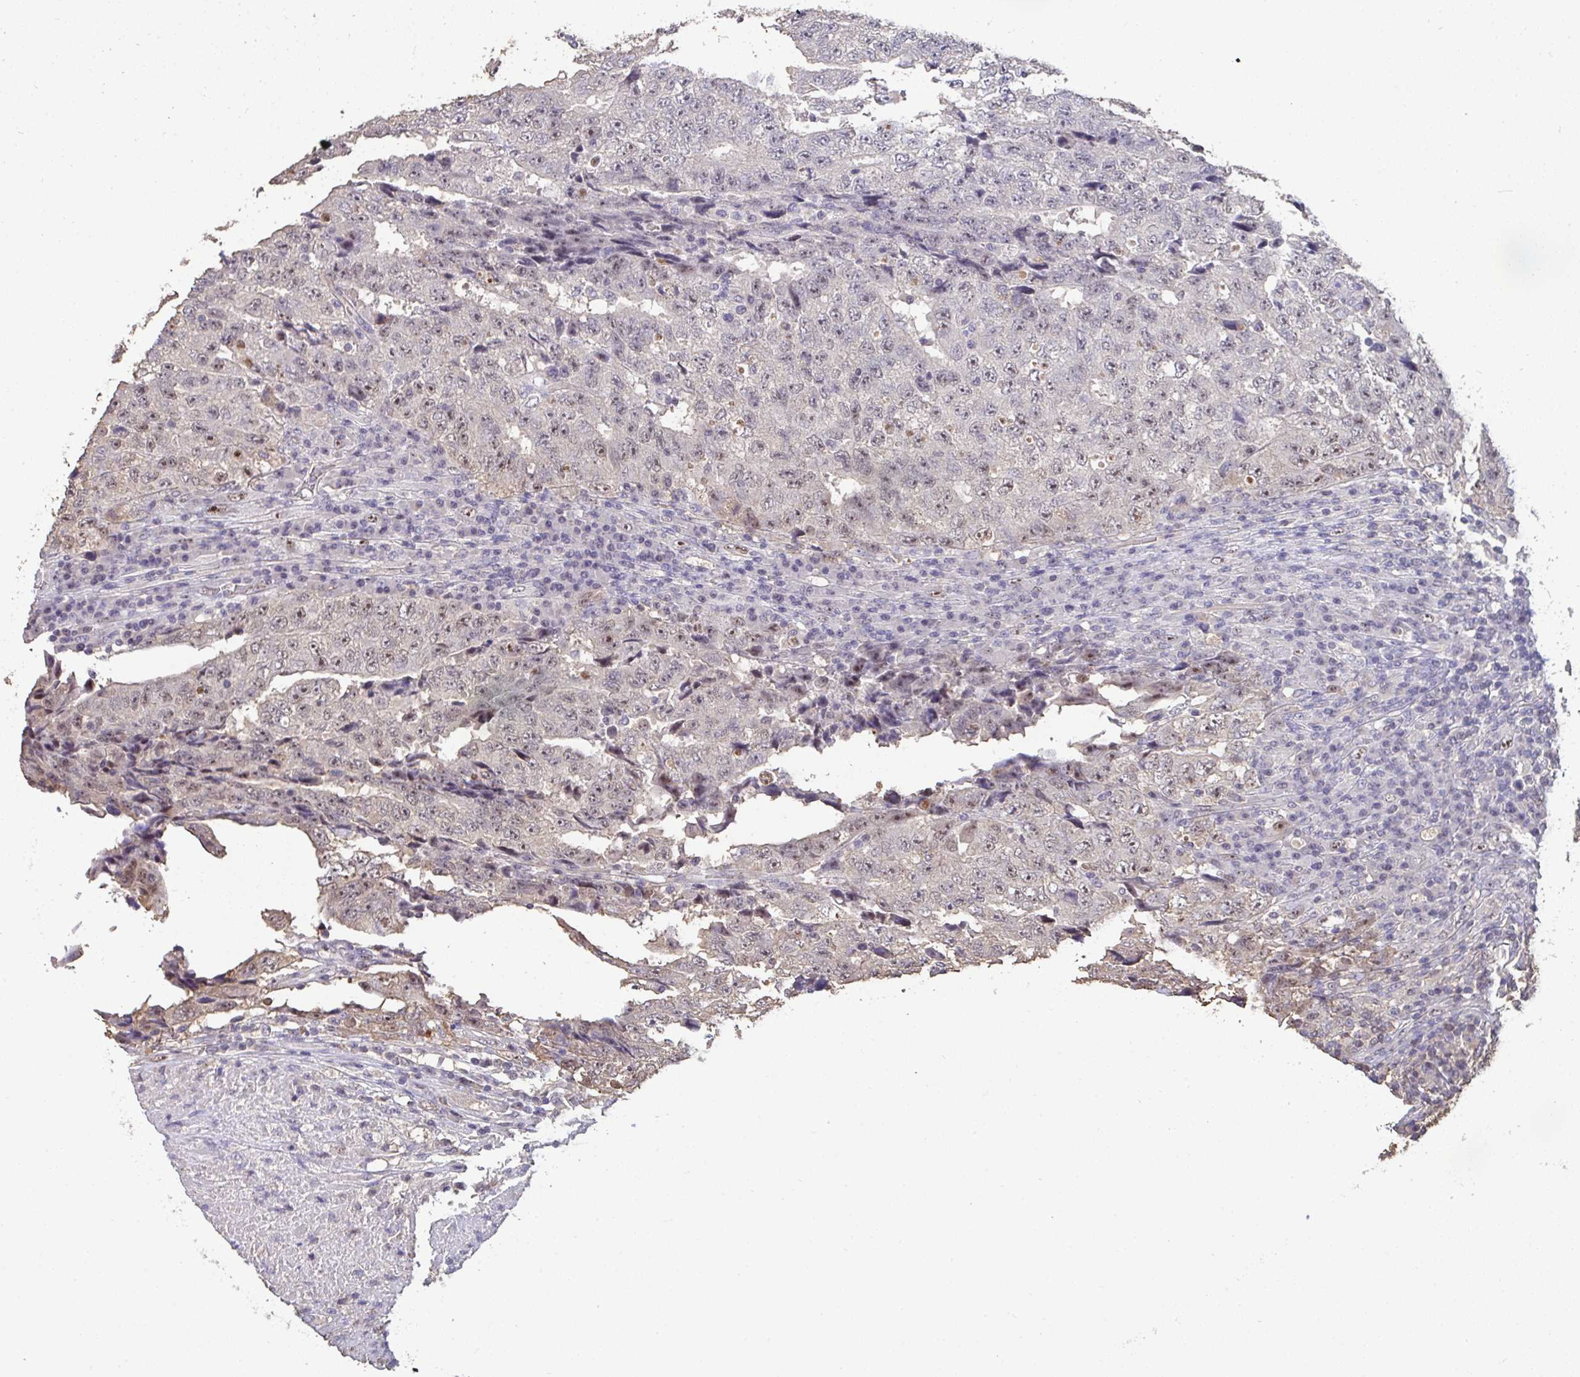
{"staining": {"intensity": "moderate", "quantity": "25%-75%", "location": "nuclear"}, "tissue": "testis cancer", "cell_type": "Tumor cells", "image_type": "cancer", "snomed": [{"axis": "morphology", "description": "Necrosis, NOS"}, {"axis": "morphology", "description": "Carcinoma, Embryonal, NOS"}, {"axis": "topography", "description": "Testis"}], "caption": "This is an image of IHC staining of embryonal carcinoma (testis), which shows moderate positivity in the nuclear of tumor cells.", "gene": "SENP3", "patient": {"sex": "male", "age": 19}}